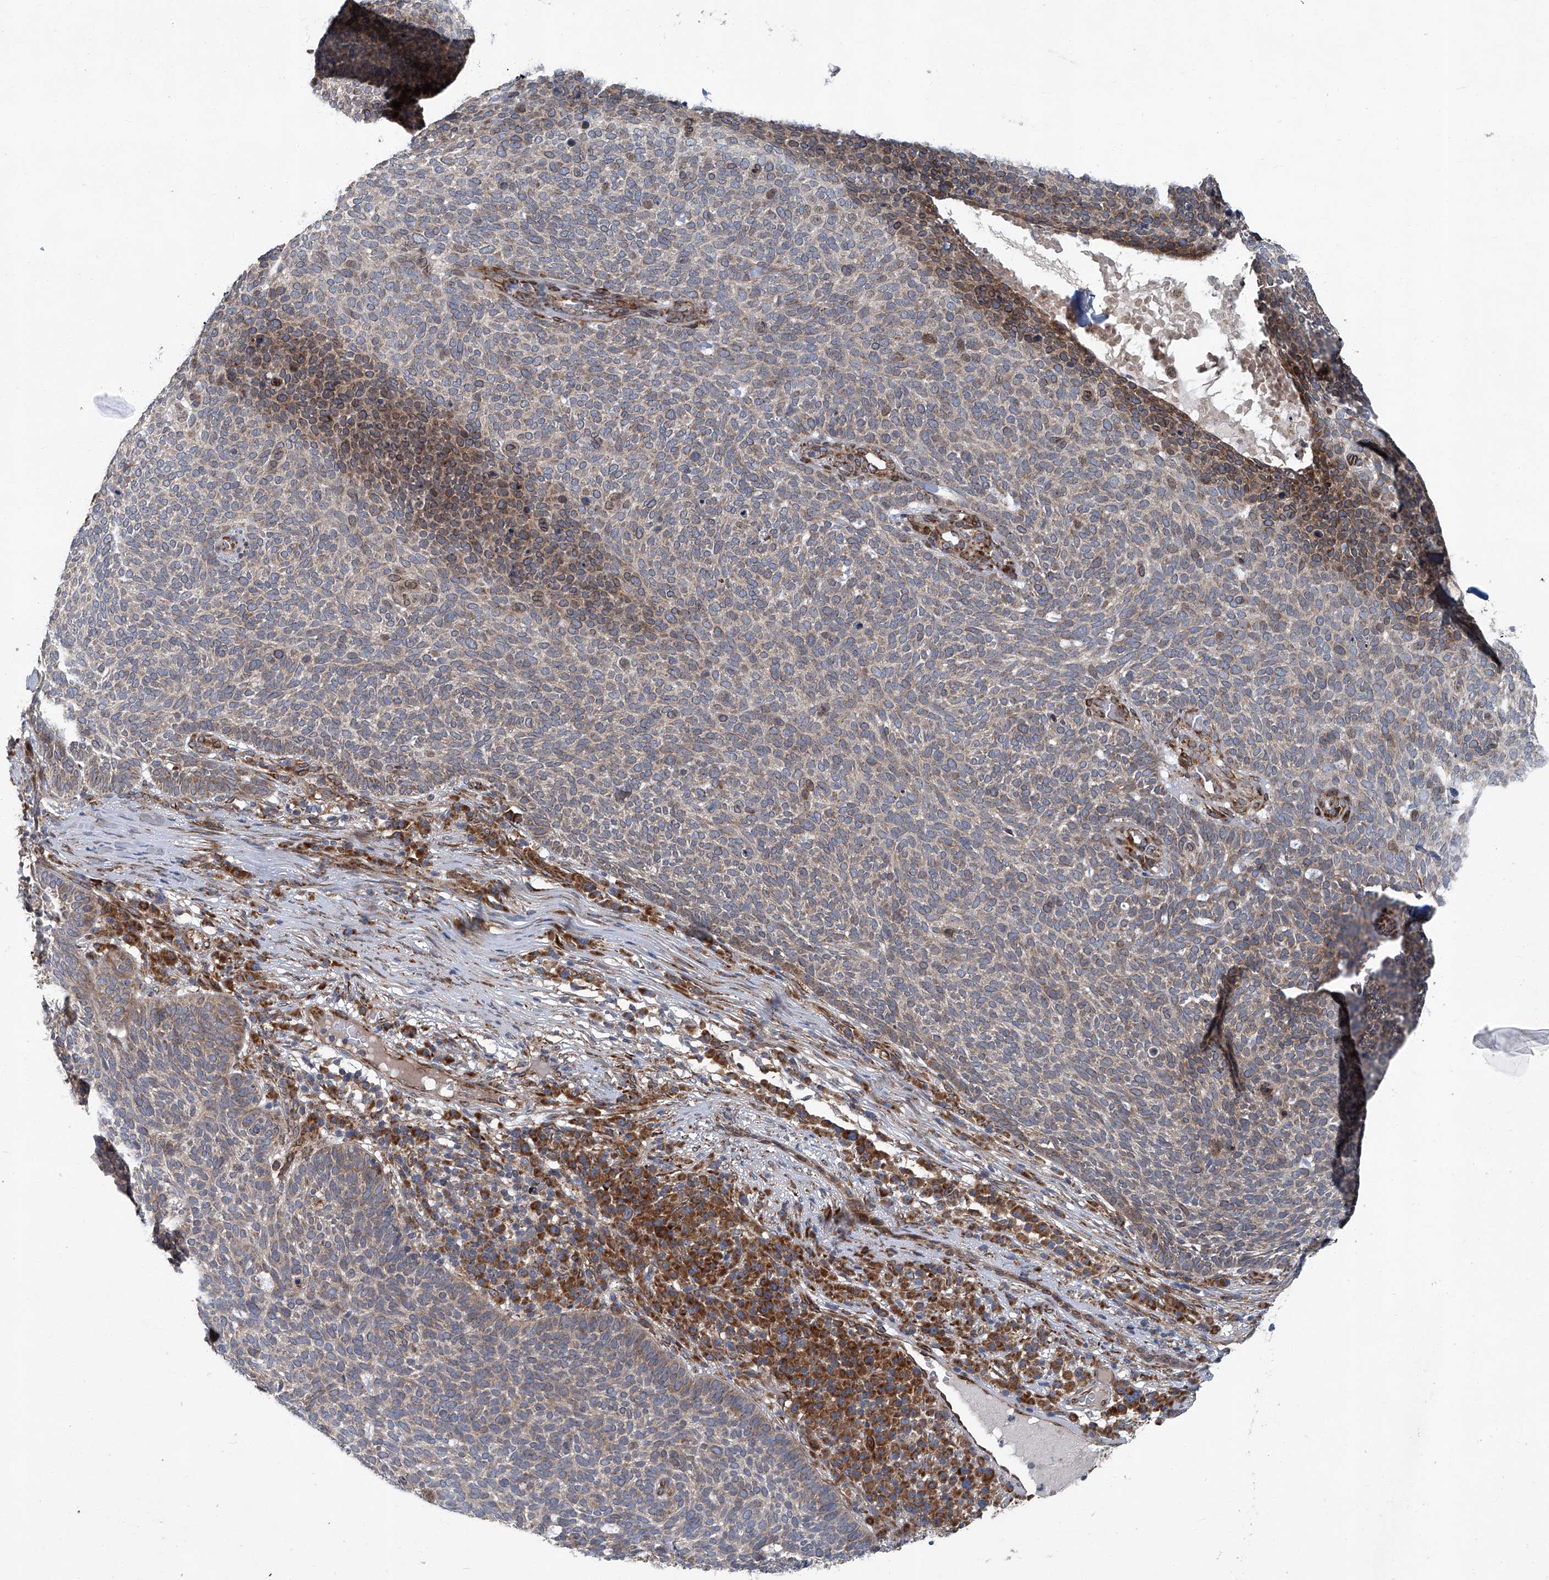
{"staining": {"intensity": "weak", "quantity": "25%-75%", "location": "cytoplasmic/membranous"}, "tissue": "skin cancer", "cell_type": "Tumor cells", "image_type": "cancer", "snomed": [{"axis": "morphology", "description": "Squamous cell carcinoma, NOS"}, {"axis": "topography", "description": "Skin"}], "caption": "Skin cancer stained for a protein displays weak cytoplasmic/membranous positivity in tumor cells. The staining was performed using DAB to visualize the protein expression in brown, while the nuclei were stained in blue with hematoxylin (Magnification: 20x).", "gene": "GPR132", "patient": {"sex": "female", "age": 90}}